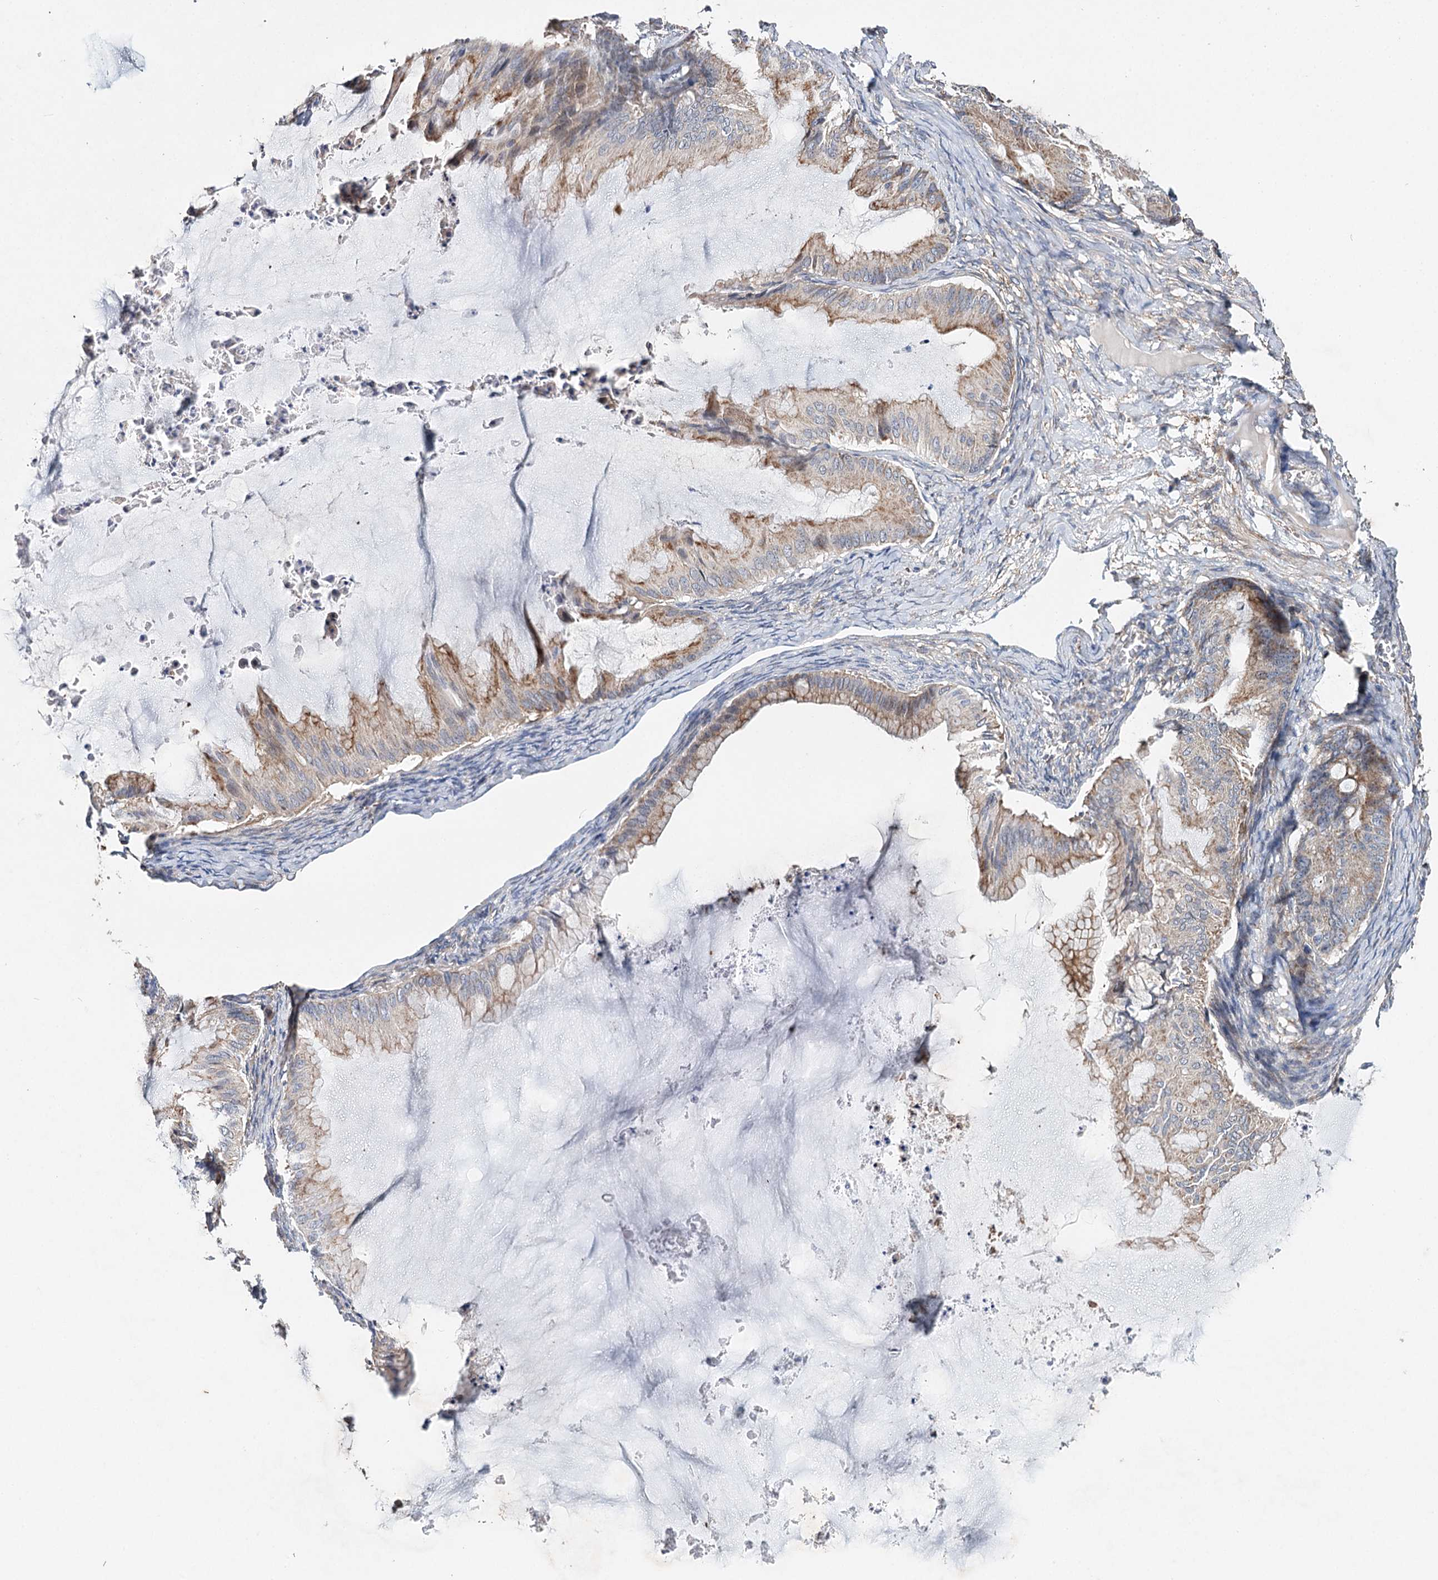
{"staining": {"intensity": "moderate", "quantity": ">75%", "location": "cytoplasmic/membranous"}, "tissue": "ovarian cancer", "cell_type": "Tumor cells", "image_type": "cancer", "snomed": [{"axis": "morphology", "description": "Cystadenocarcinoma, mucinous, NOS"}, {"axis": "topography", "description": "Ovary"}], "caption": "Immunohistochemical staining of ovarian cancer reveals moderate cytoplasmic/membranous protein staining in approximately >75% of tumor cells.", "gene": "CFAP46", "patient": {"sex": "female", "age": 71}}